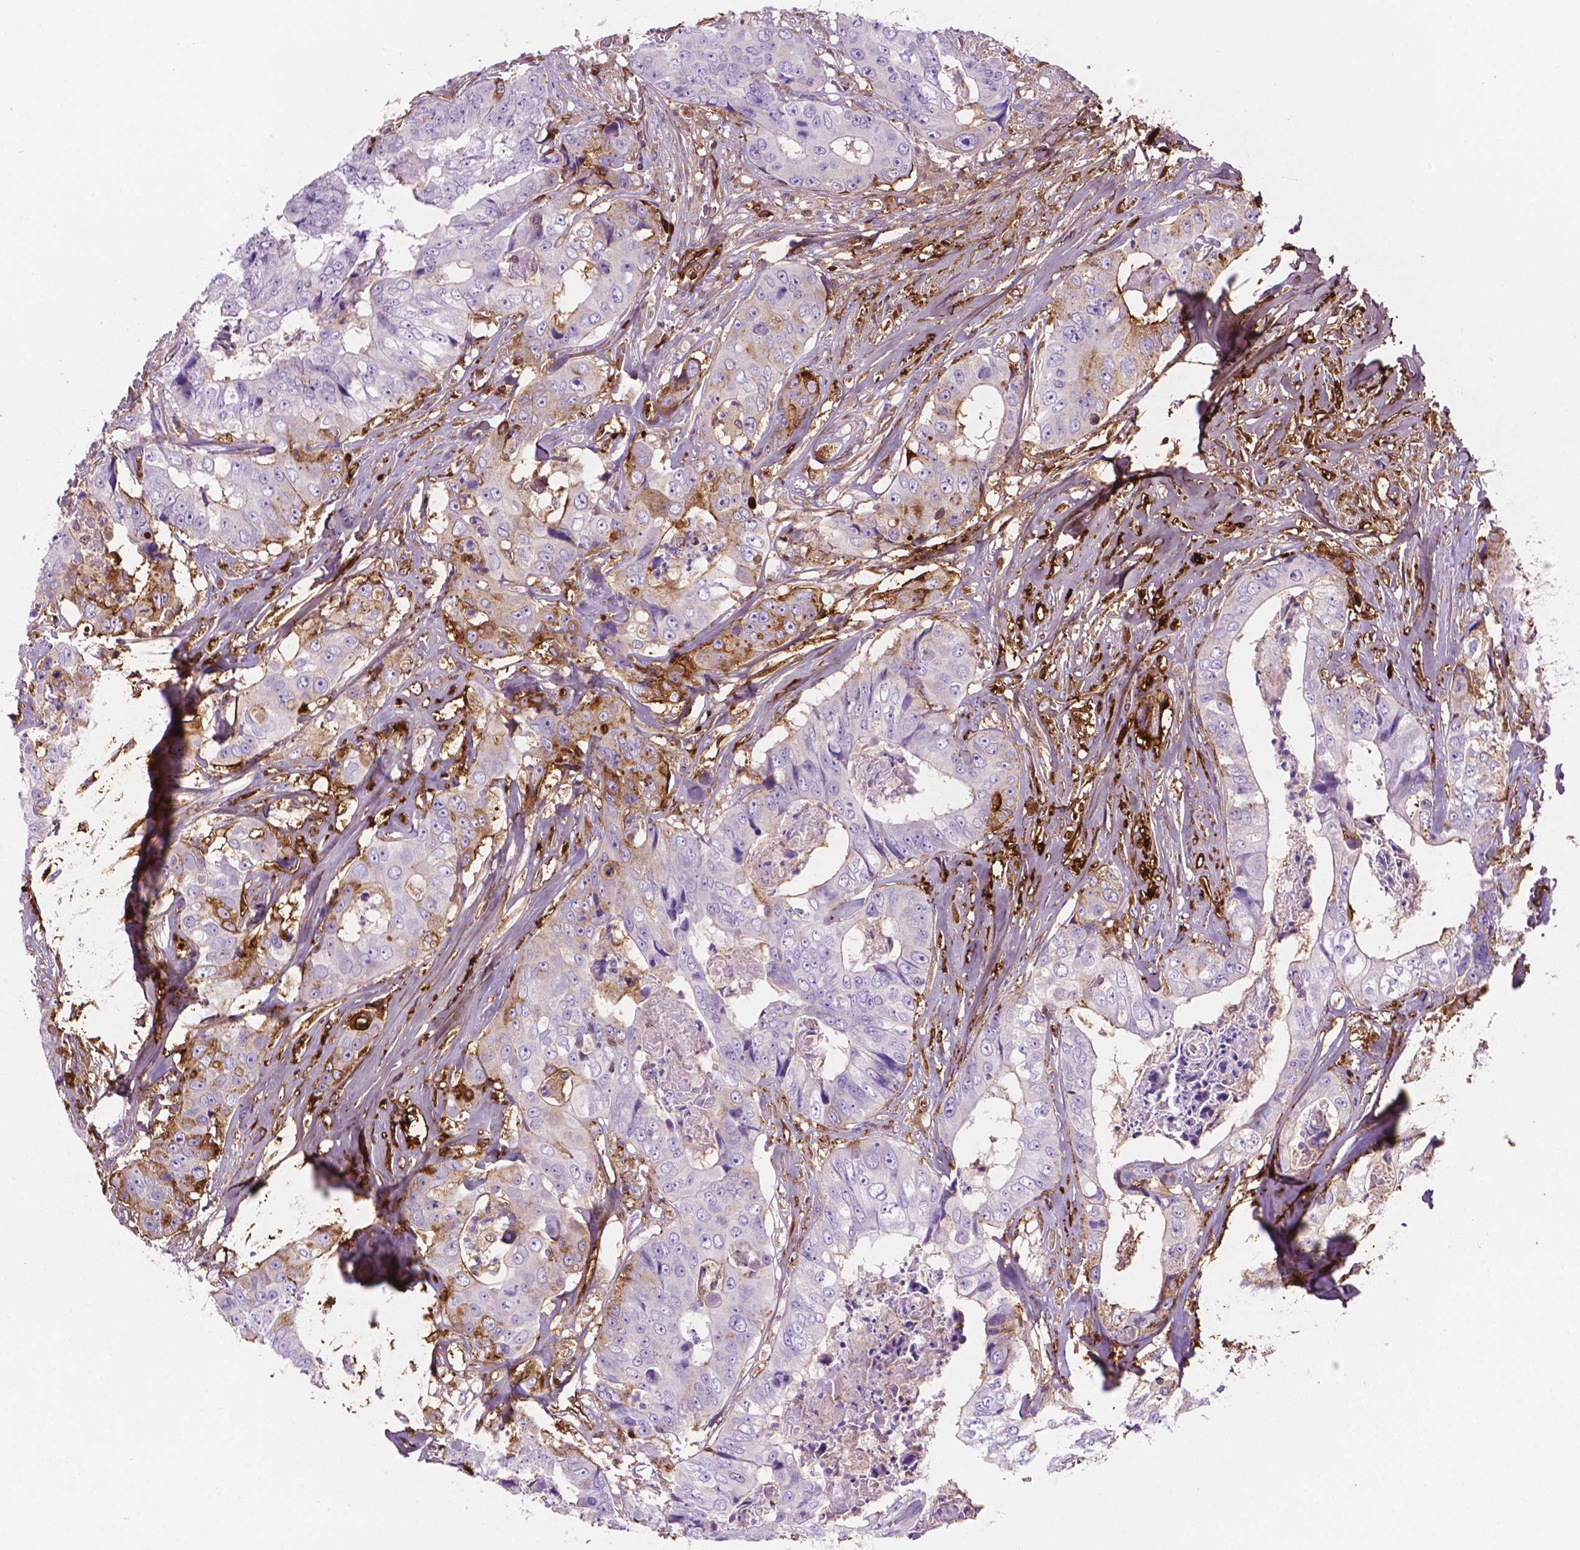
{"staining": {"intensity": "negative", "quantity": "none", "location": "none"}, "tissue": "colorectal cancer", "cell_type": "Tumor cells", "image_type": "cancer", "snomed": [{"axis": "morphology", "description": "Adenocarcinoma, NOS"}, {"axis": "topography", "description": "Rectum"}], "caption": "Immunohistochemistry micrograph of human colorectal cancer stained for a protein (brown), which demonstrates no expression in tumor cells. (IHC, brightfield microscopy, high magnification).", "gene": "DCN", "patient": {"sex": "female", "age": 62}}